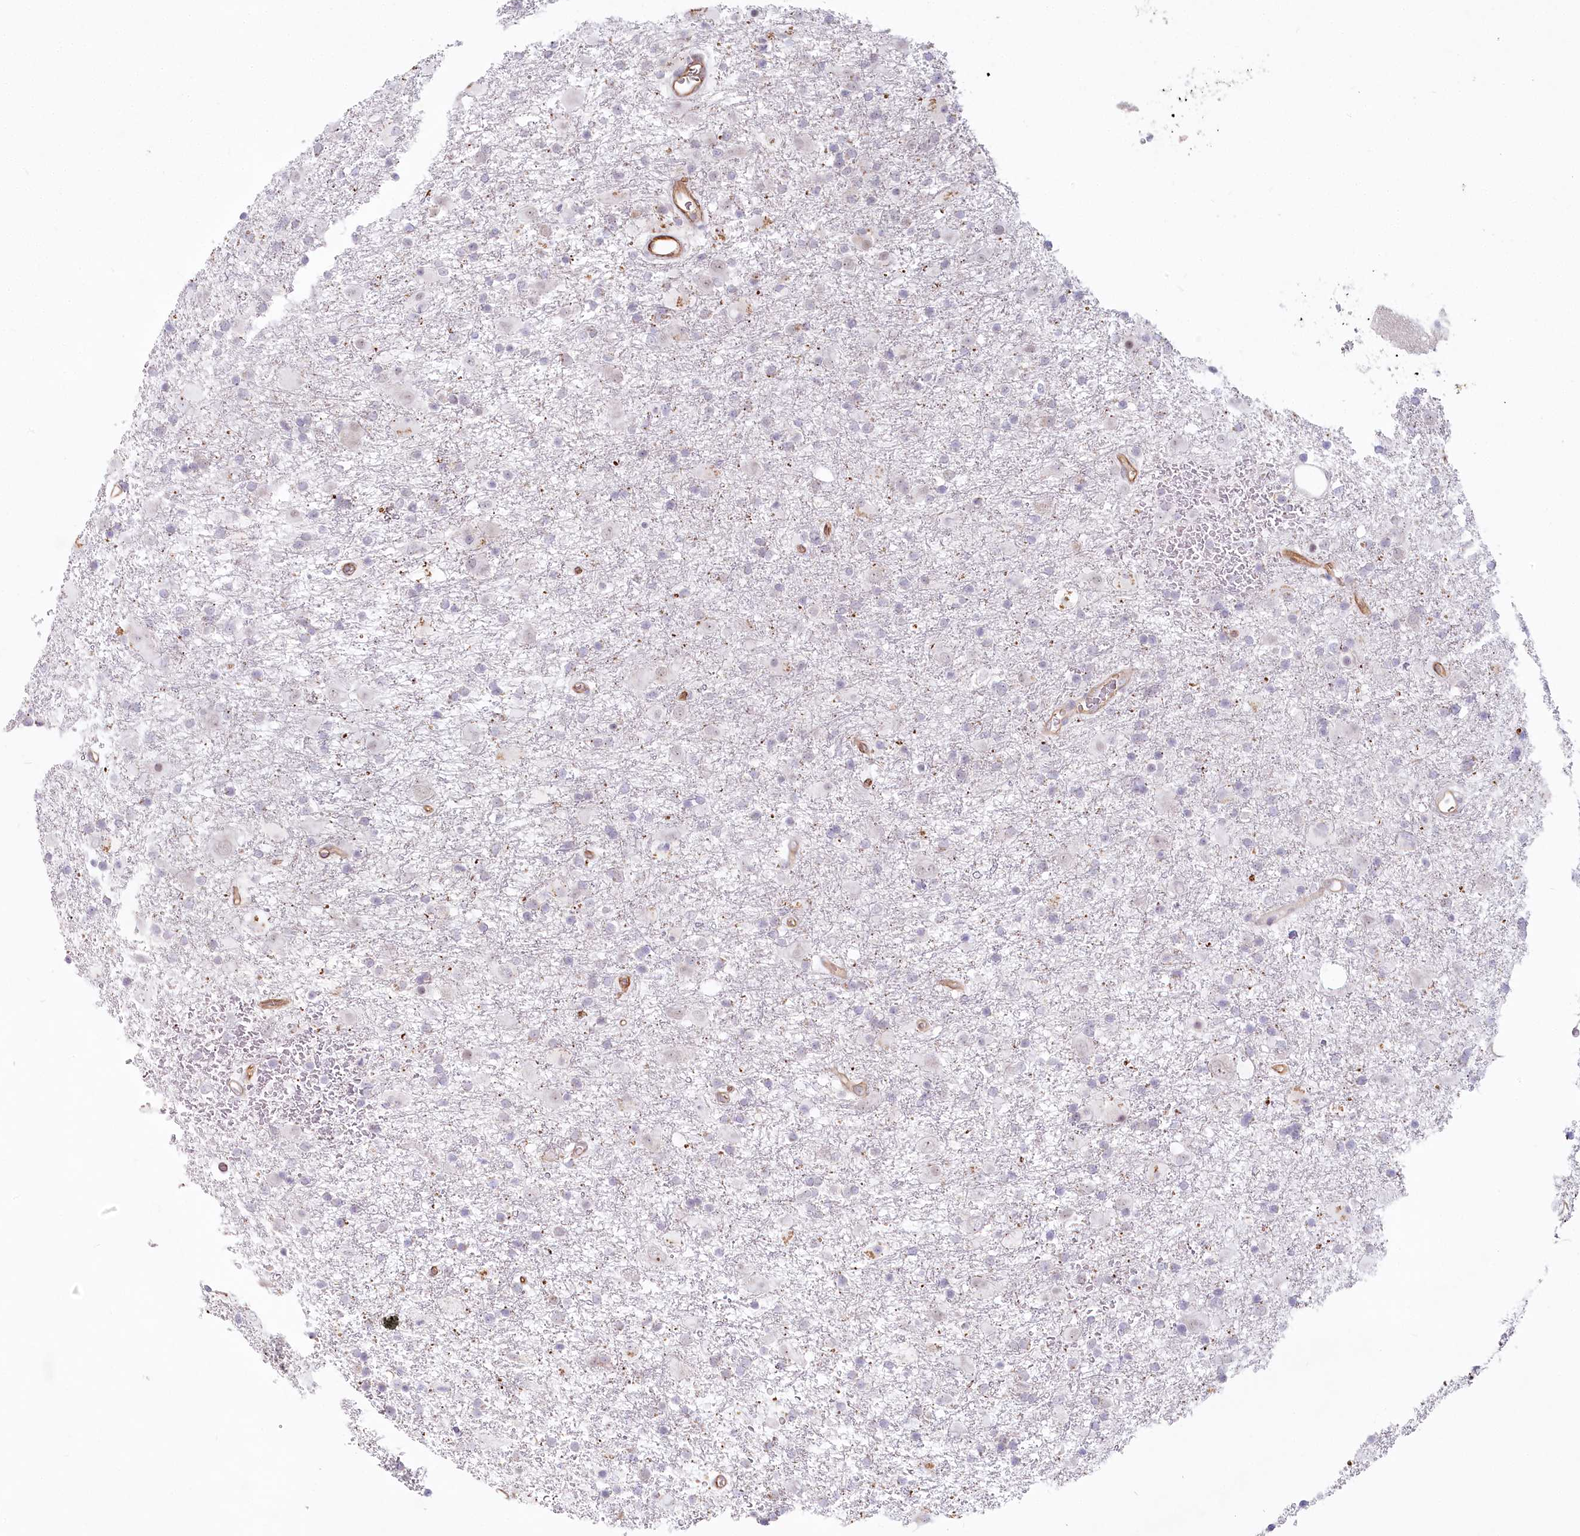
{"staining": {"intensity": "negative", "quantity": "none", "location": "none"}, "tissue": "glioma", "cell_type": "Tumor cells", "image_type": "cancer", "snomed": [{"axis": "morphology", "description": "Glioma, malignant, Low grade"}, {"axis": "topography", "description": "Brain"}], "caption": "The histopathology image demonstrates no staining of tumor cells in glioma.", "gene": "ABHD8", "patient": {"sex": "male", "age": 65}}